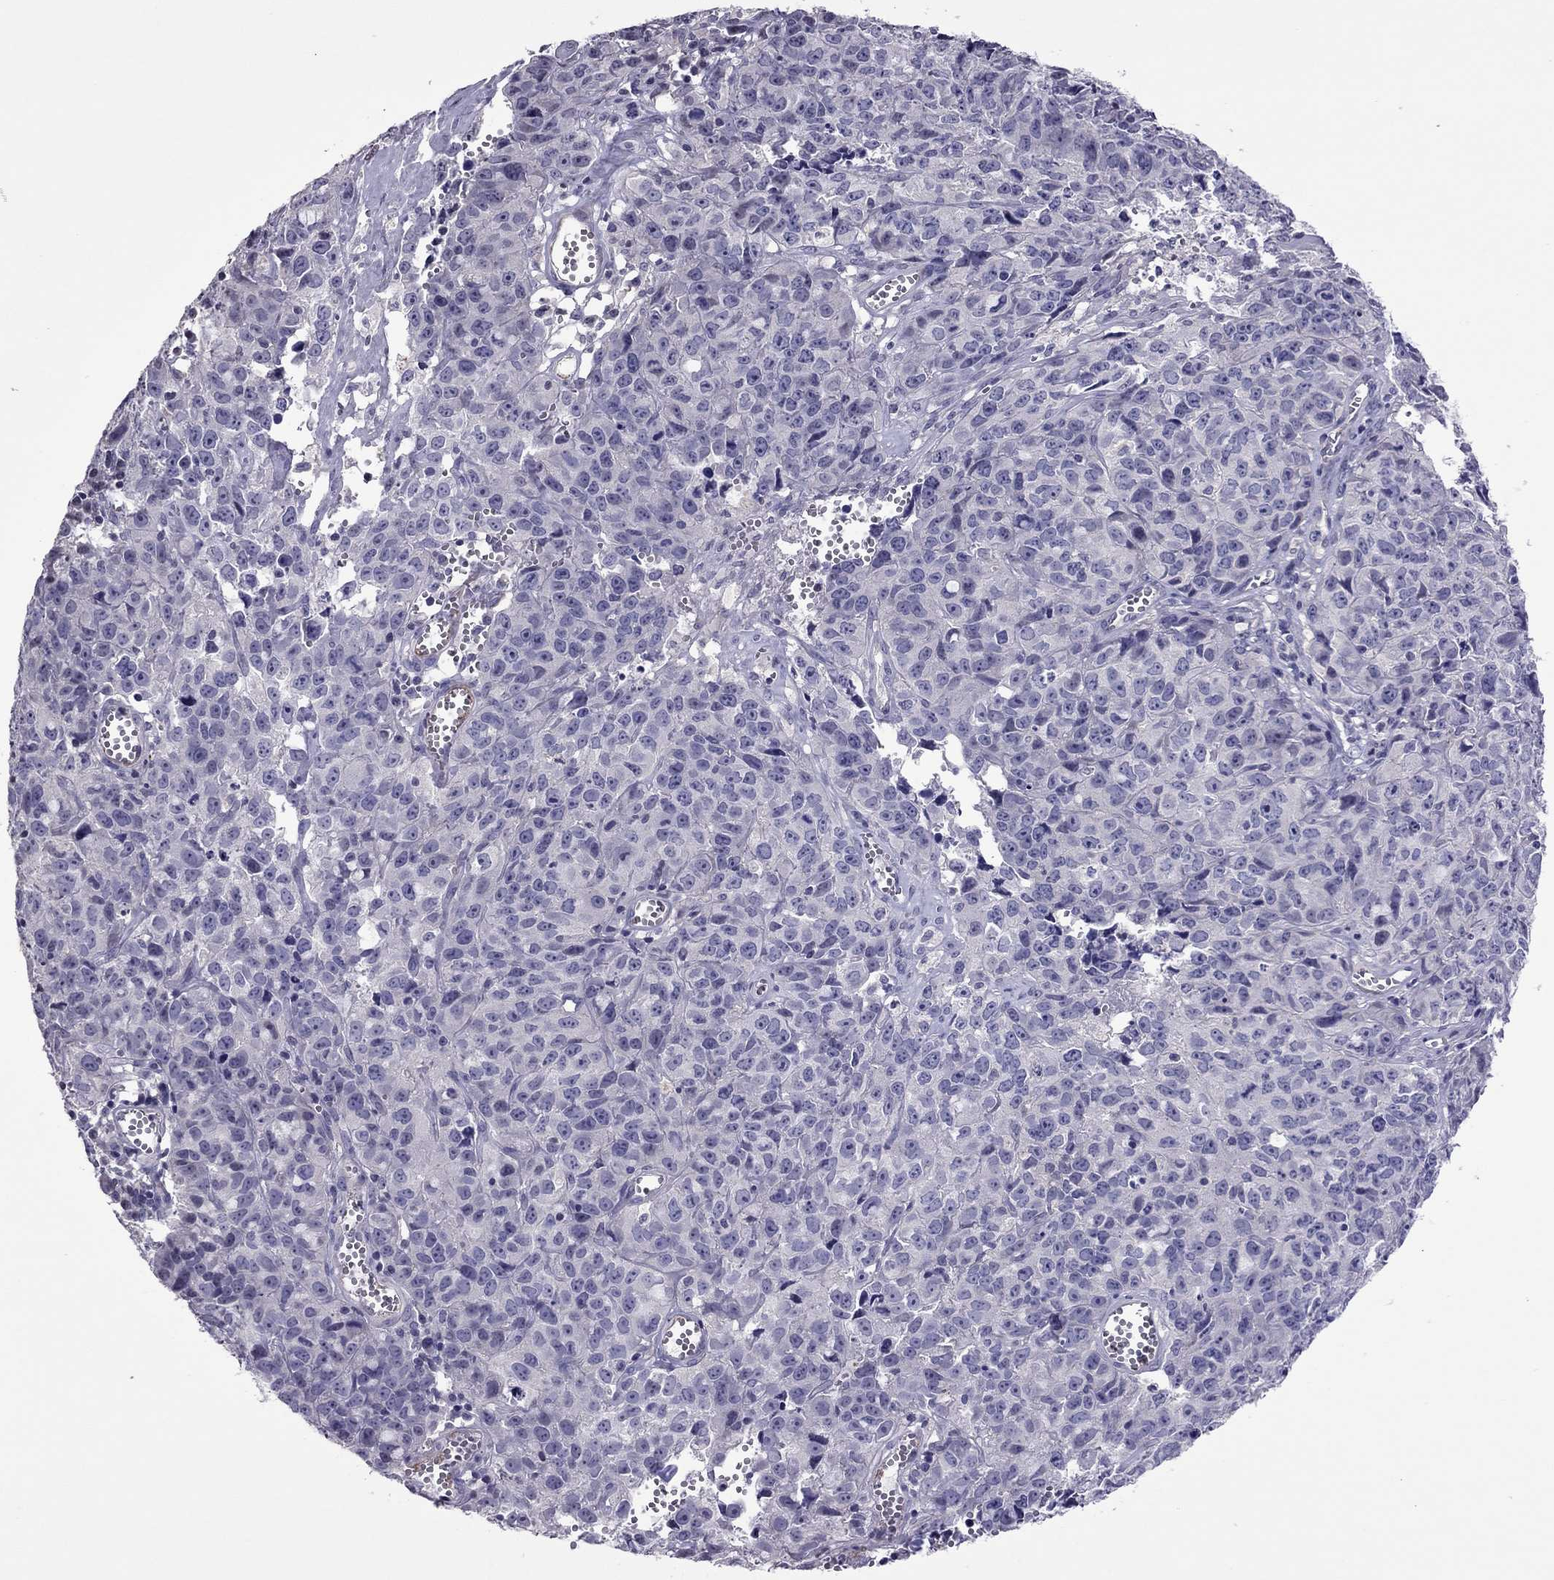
{"staining": {"intensity": "negative", "quantity": "none", "location": "none"}, "tissue": "cervical cancer", "cell_type": "Tumor cells", "image_type": "cancer", "snomed": [{"axis": "morphology", "description": "Squamous cell carcinoma, NOS"}, {"axis": "topography", "description": "Cervix"}], "caption": "Histopathology image shows no significant protein expression in tumor cells of squamous cell carcinoma (cervical).", "gene": "SLC16A8", "patient": {"sex": "female", "age": 28}}